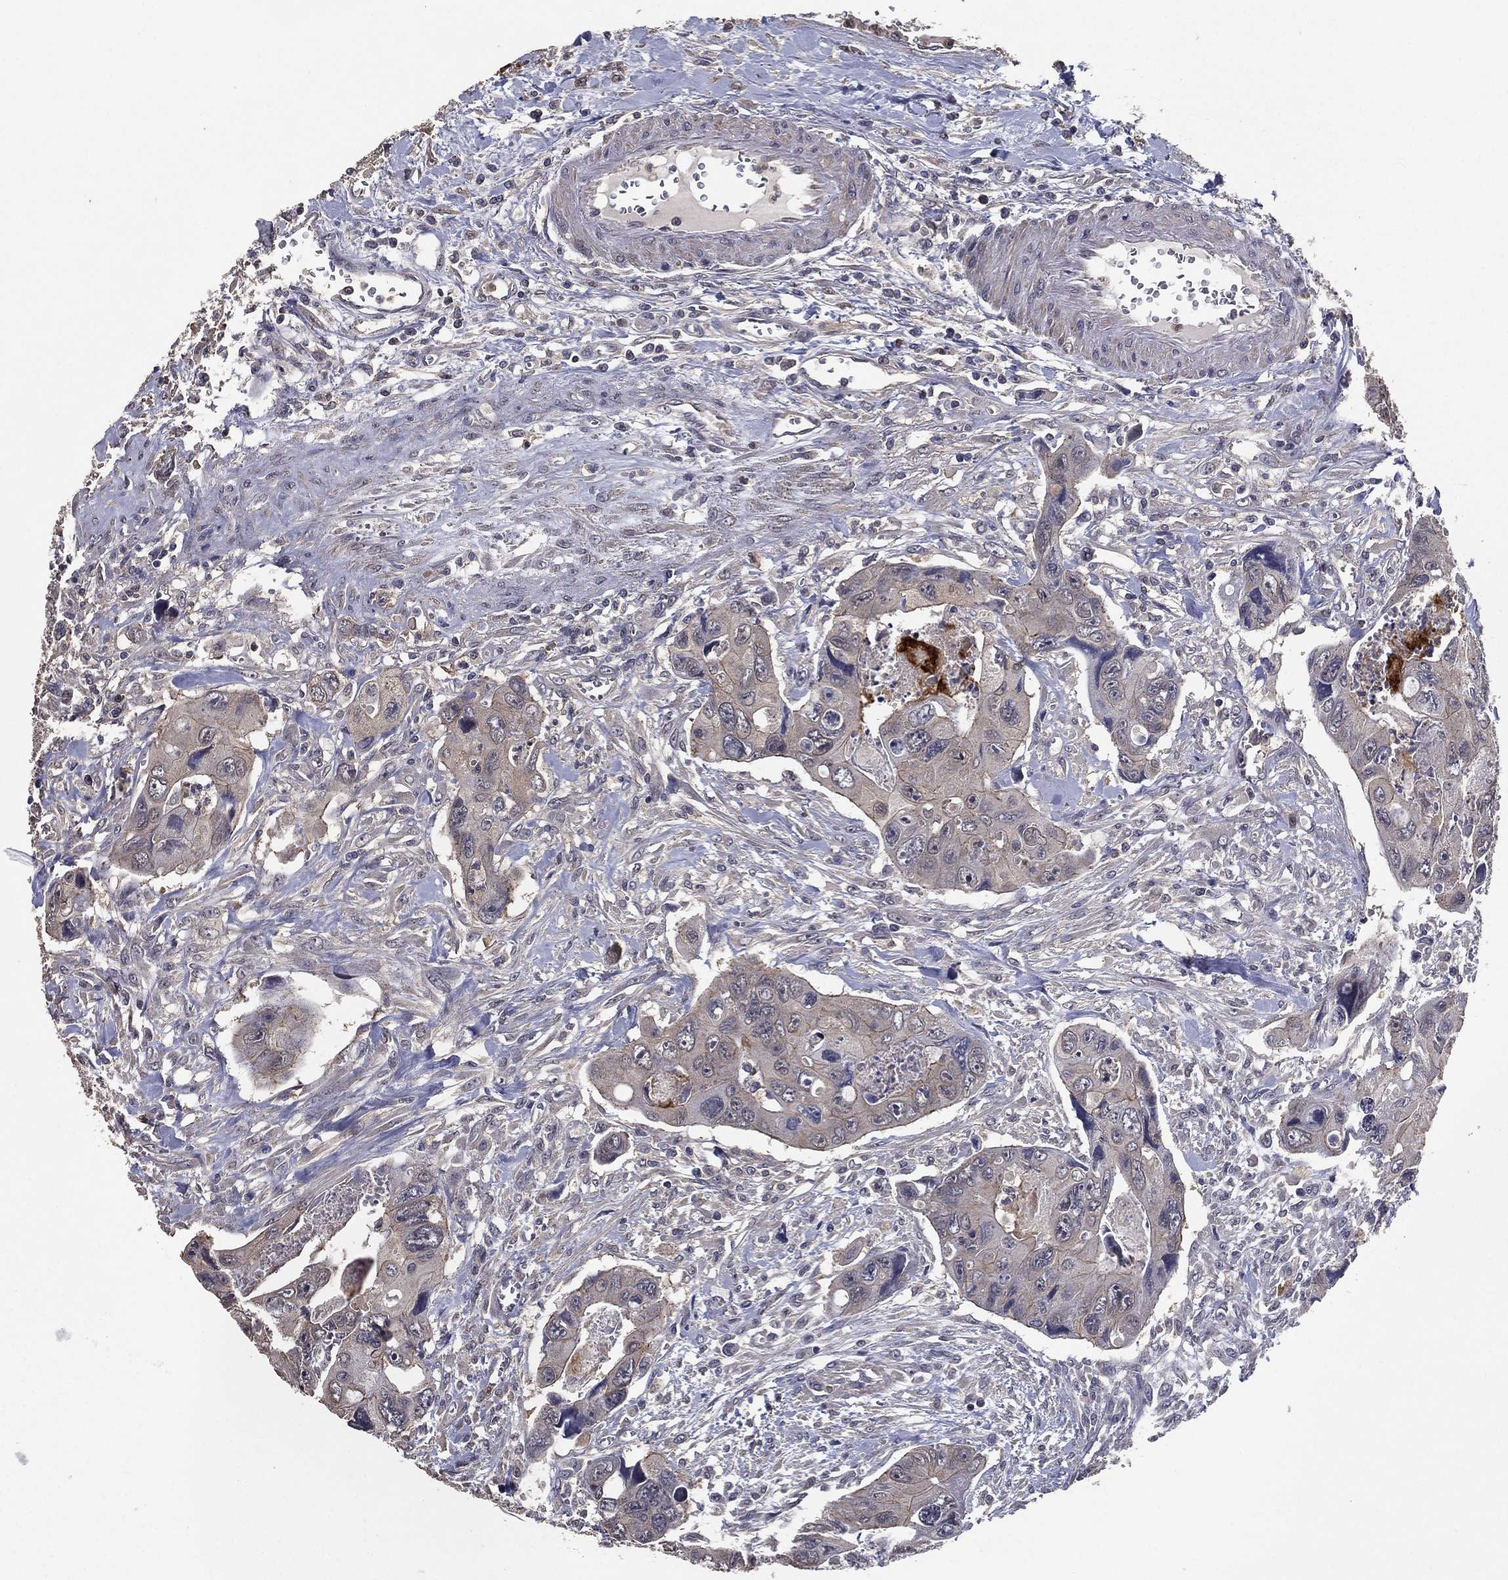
{"staining": {"intensity": "weak", "quantity": "<25%", "location": "cytoplasmic/membranous"}, "tissue": "colorectal cancer", "cell_type": "Tumor cells", "image_type": "cancer", "snomed": [{"axis": "morphology", "description": "Adenocarcinoma, NOS"}, {"axis": "topography", "description": "Rectum"}], "caption": "Immunohistochemistry histopathology image of neoplastic tissue: adenocarcinoma (colorectal) stained with DAB (3,3'-diaminobenzidine) shows no significant protein staining in tumor cells.", "gene": "PCNT", "patient": {"sex": "male", "age": 62}}